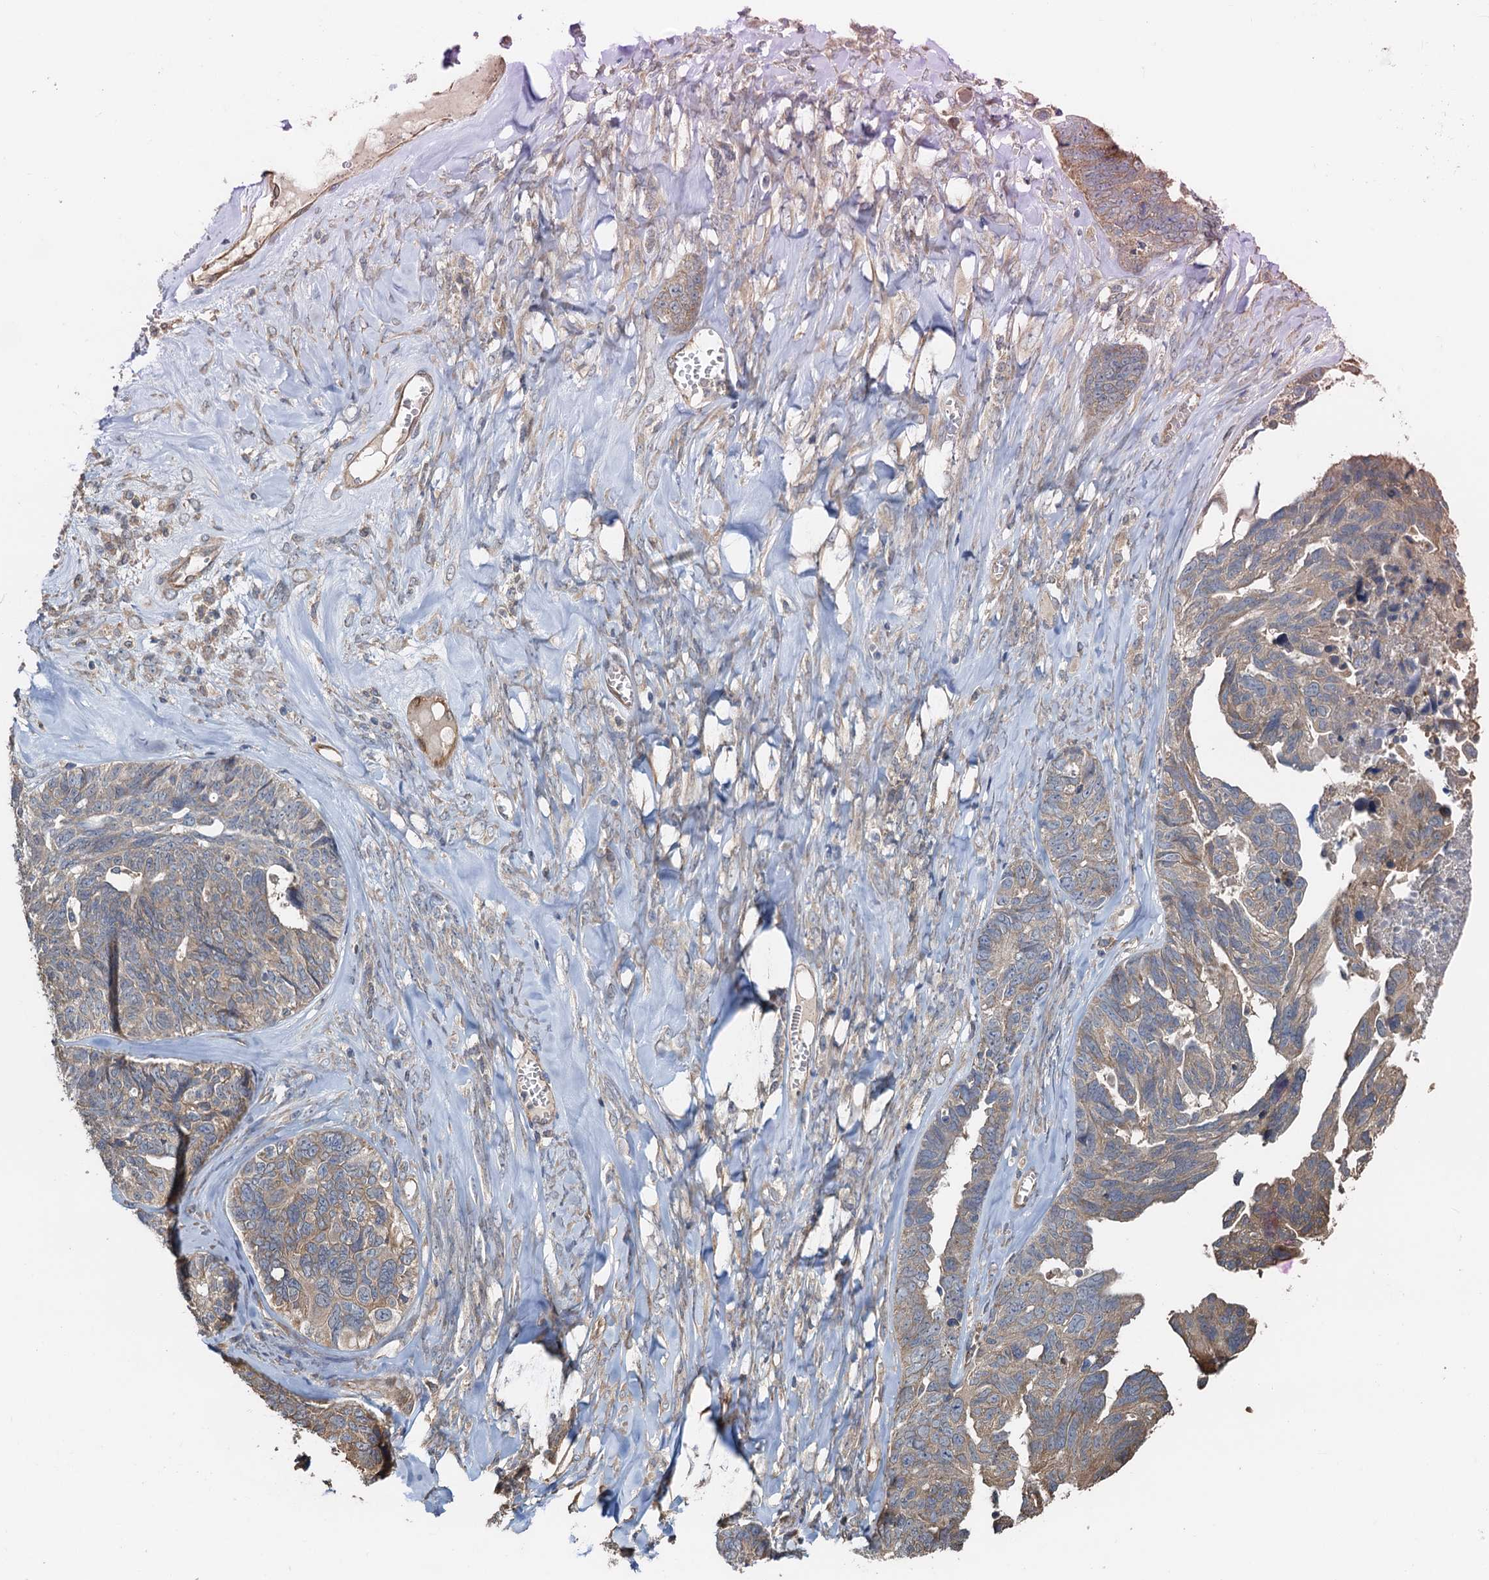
{"staining": {"intensity": "weak", "quantity": ">75%", "location": "cytoplasmic/membranous"}, "tissue": "ovarian cancer", "cell_type": "Tumor cells", "image_type": "cancer", "snomed": [{"axis": "morphology", "description": "Cystadenocarcinoma, serous, NOS"}, {"axis": "topography", "description": "Ovary"}], "caption": "A low amount of weak cytoplasmic/membranous staining is present in about >75% of tumor cells in ovarian cancer (serous cystadenocarcinoma) tissue.", "gene": "HYI", "patient": {"sex": "female", "age": 79}}